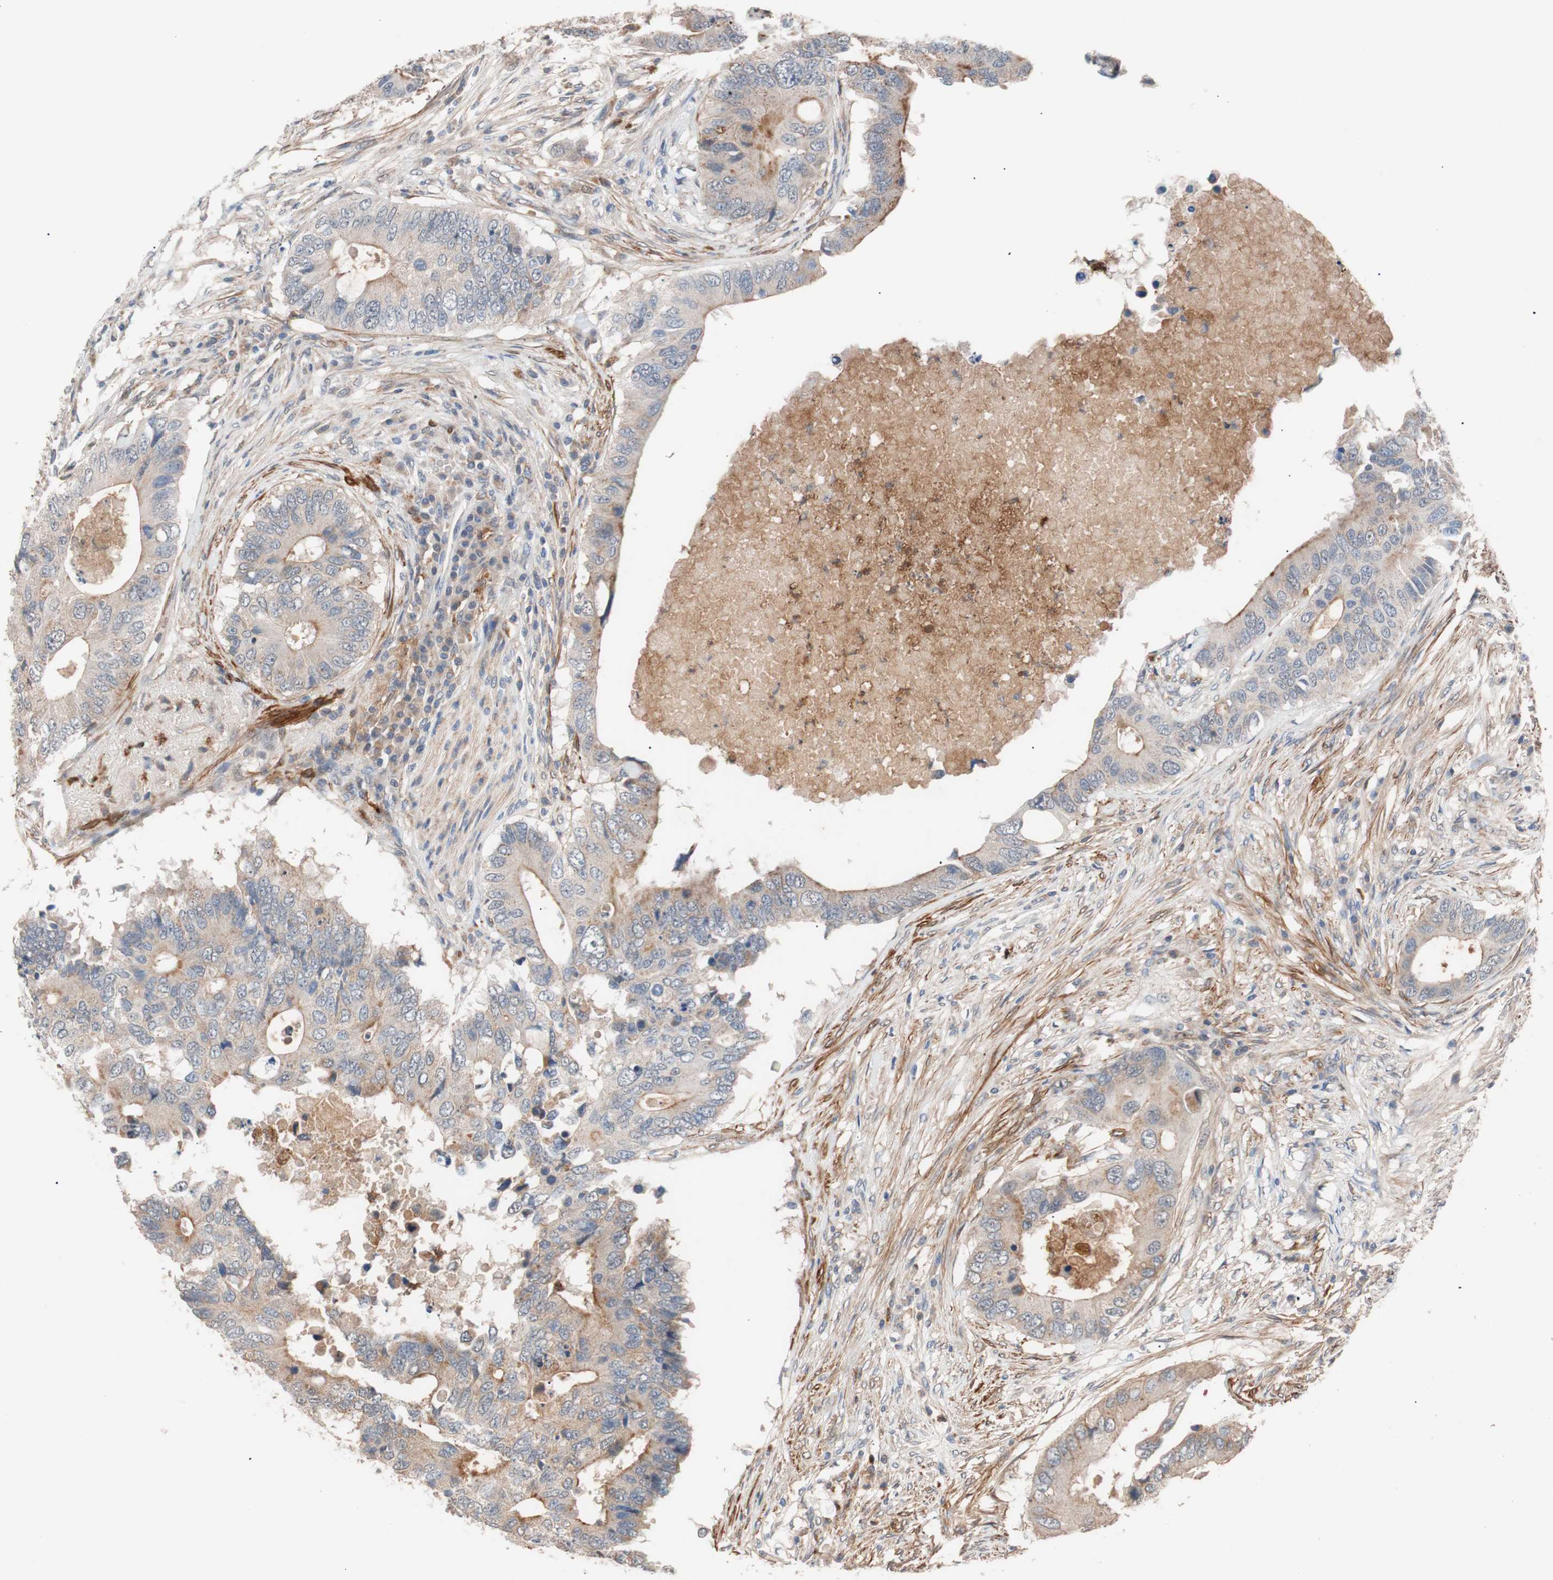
{"staining": {"intensity": "weak", "quantity": "<25%", "location": "cytoplasmic/membranous"}, "tissue": "colorectal cancer", "cell_type": "Tumor cells", "image_type": "cancer", "snomed": [{"axis": "morphology", "description": "Adenocarcinoma, NOS"}, {"axis": "topography", "description": "Colon"}], "caption": "There is no significant expression in tumor cells of colorectal cancer (adenocarcinoma). (Stains: DAB (3,3'-diaminobenzidine) immunohistochemistry (IHC) with hematoxylin counter stain, Microscopy: brightfield microscopy at high magnification).", "gene": "LITAF", "patient": {"sex": "male", "age": 71}}